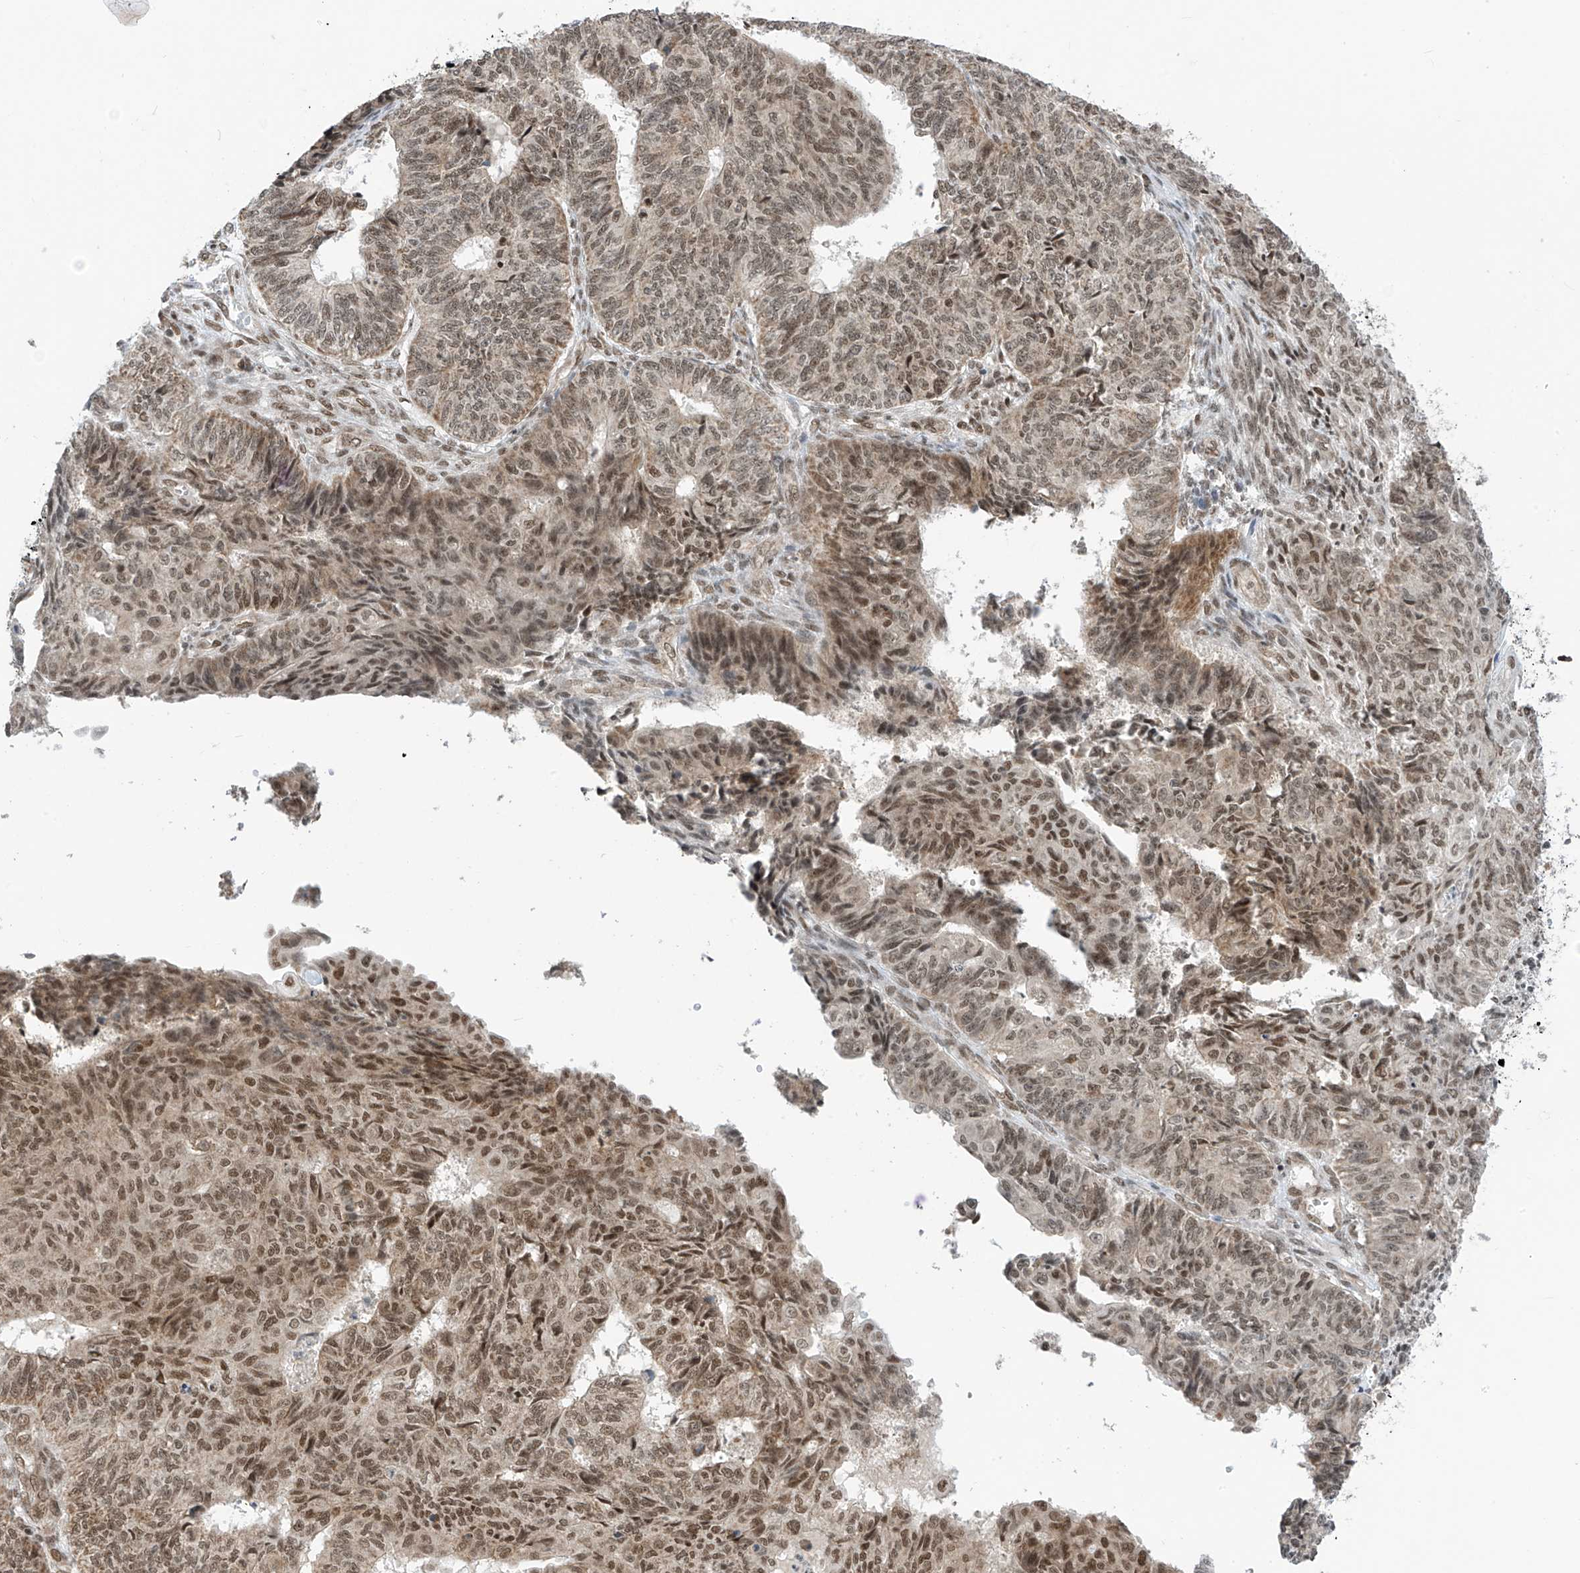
{"staining": {"intensity": "moderate", "quantity": ">75%", "location": "nuclear"}, "tissue": "endometrial cancer", "cell_type": "Tumor cells", "image_type": "cancer", "snomed": [{"axis": "morphology", "description": "Adenocarcinoma, NOS"}, {"axis": "topography", "description": "Endometrium"}], "caption": "Moderate nuclear protein staining is identified in about >75% of tumor cells in adenocarcinoma (endometrial).", "gene": "AURKAIP1", "patient": {"sex": "female", "age": 32}}